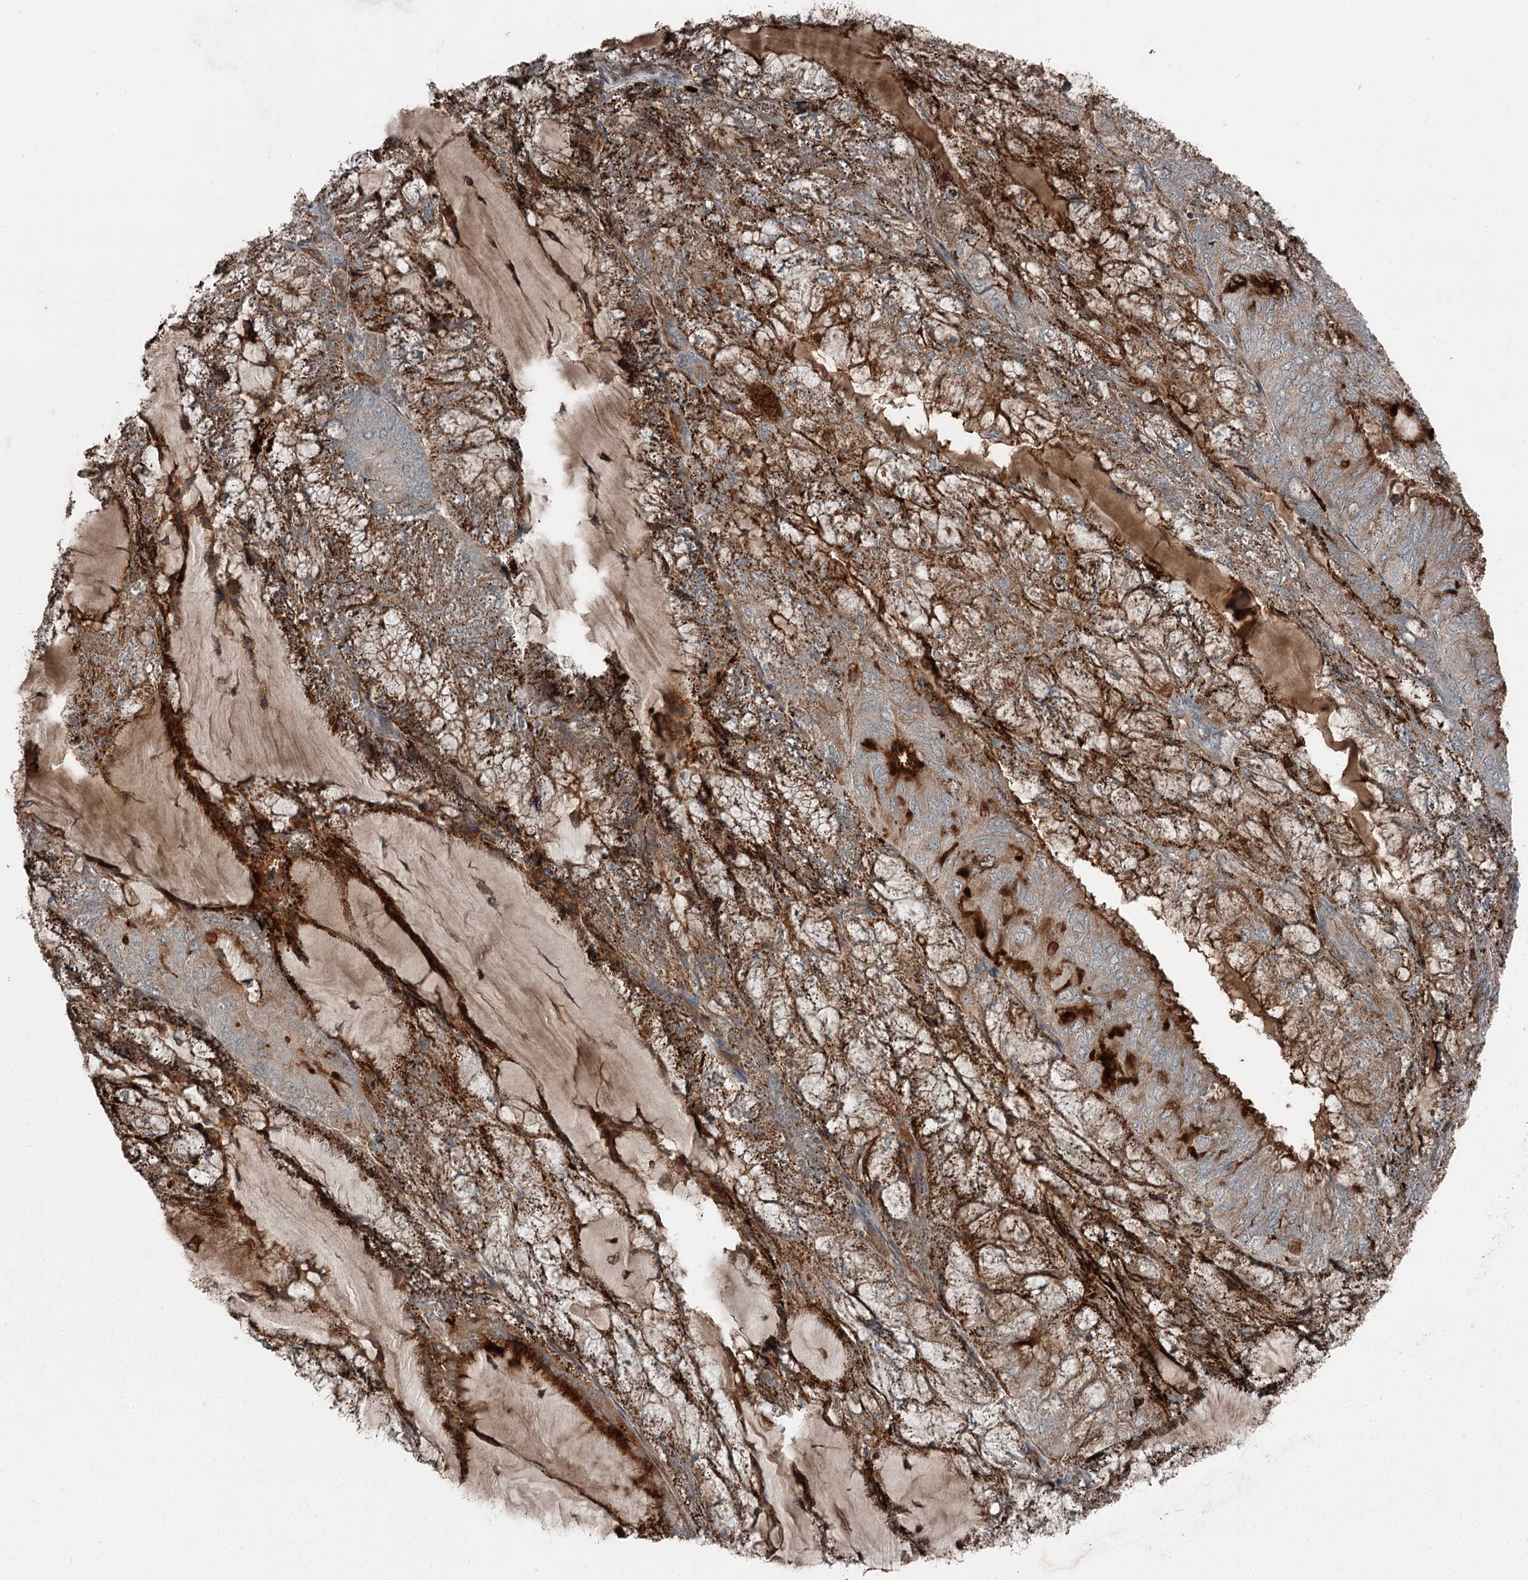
{"staining": {"intensity": "strong", "quantity": "<25%", "location": "cytoplasmic/membranous"}, "tissue": "endometrial cancer", "cell_type": "Tumor cells", "image_type": "cancer", "snomed": [{"axis": "morphology", "description": "Adenocarcinoma, NOS"}, {"axis": "topography", "description": "Endometrium"}], "caption": "Protein staining of adenocarcinoma (endometrial) tissue displays strong cytoplasmic/membranous staining in about <25% of tumor cells. (brown staining indicates protein expression, while blue staining denotes nuclei).", "gene": "SLC39A8", "patient": {"sex": "female", "age": 81}}